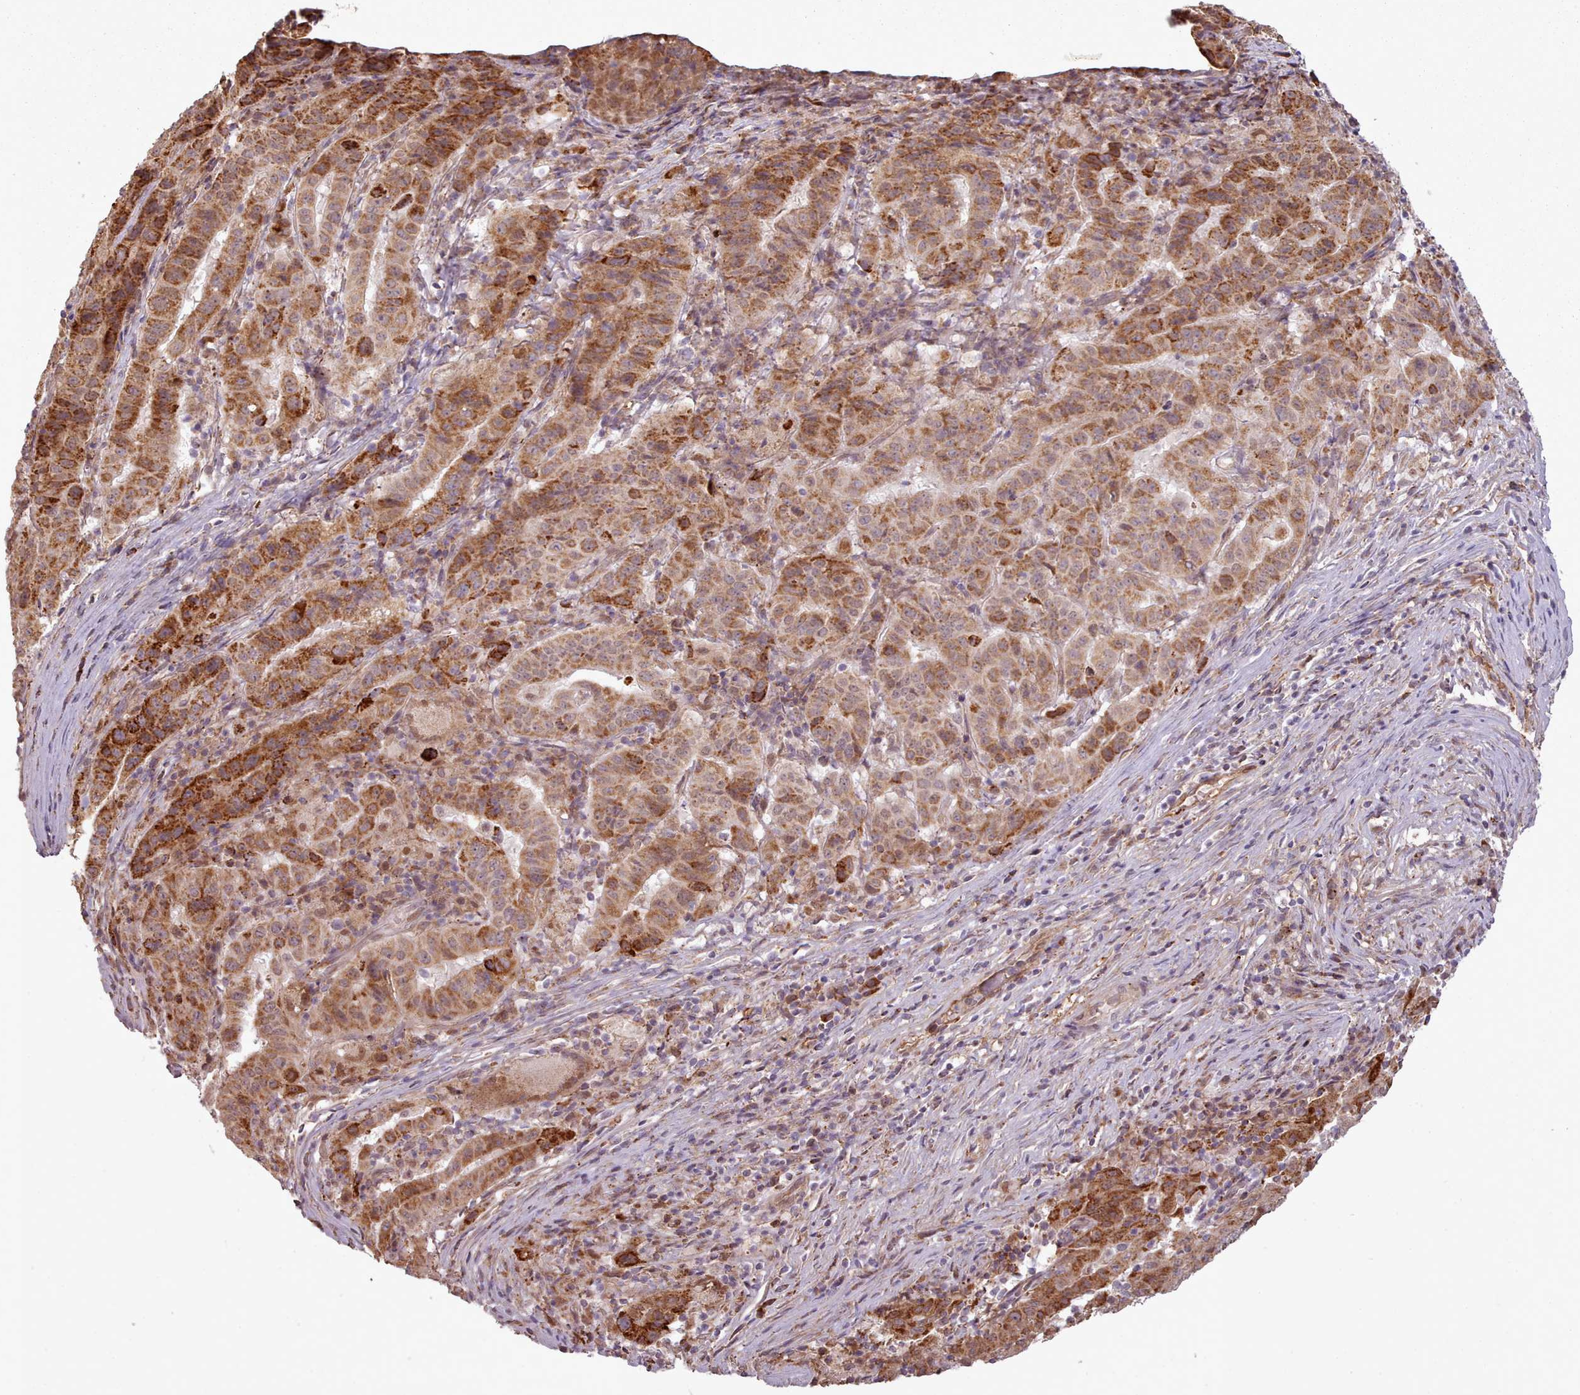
{"staining": {"intensity": "strong", "quantity": ">75%", "location": "cytoplasmic/membranous"}, "tissue": "pancreatic cancer", "cell_type": "Tumor cells", "image_type": "cancer", "snomed": [{"axis": "morphology", "description": "Adenocarcinoma, NOS"}, {"axis": "topography", "description": "Pancreas"}], "caption": "A brown stain highlights strong cytoplasmic/membranous staining of a protein in pancreatic cancer tumor cells.", "gene": "ZMYM4", "patient": {"sex": "male", "age": 63}}